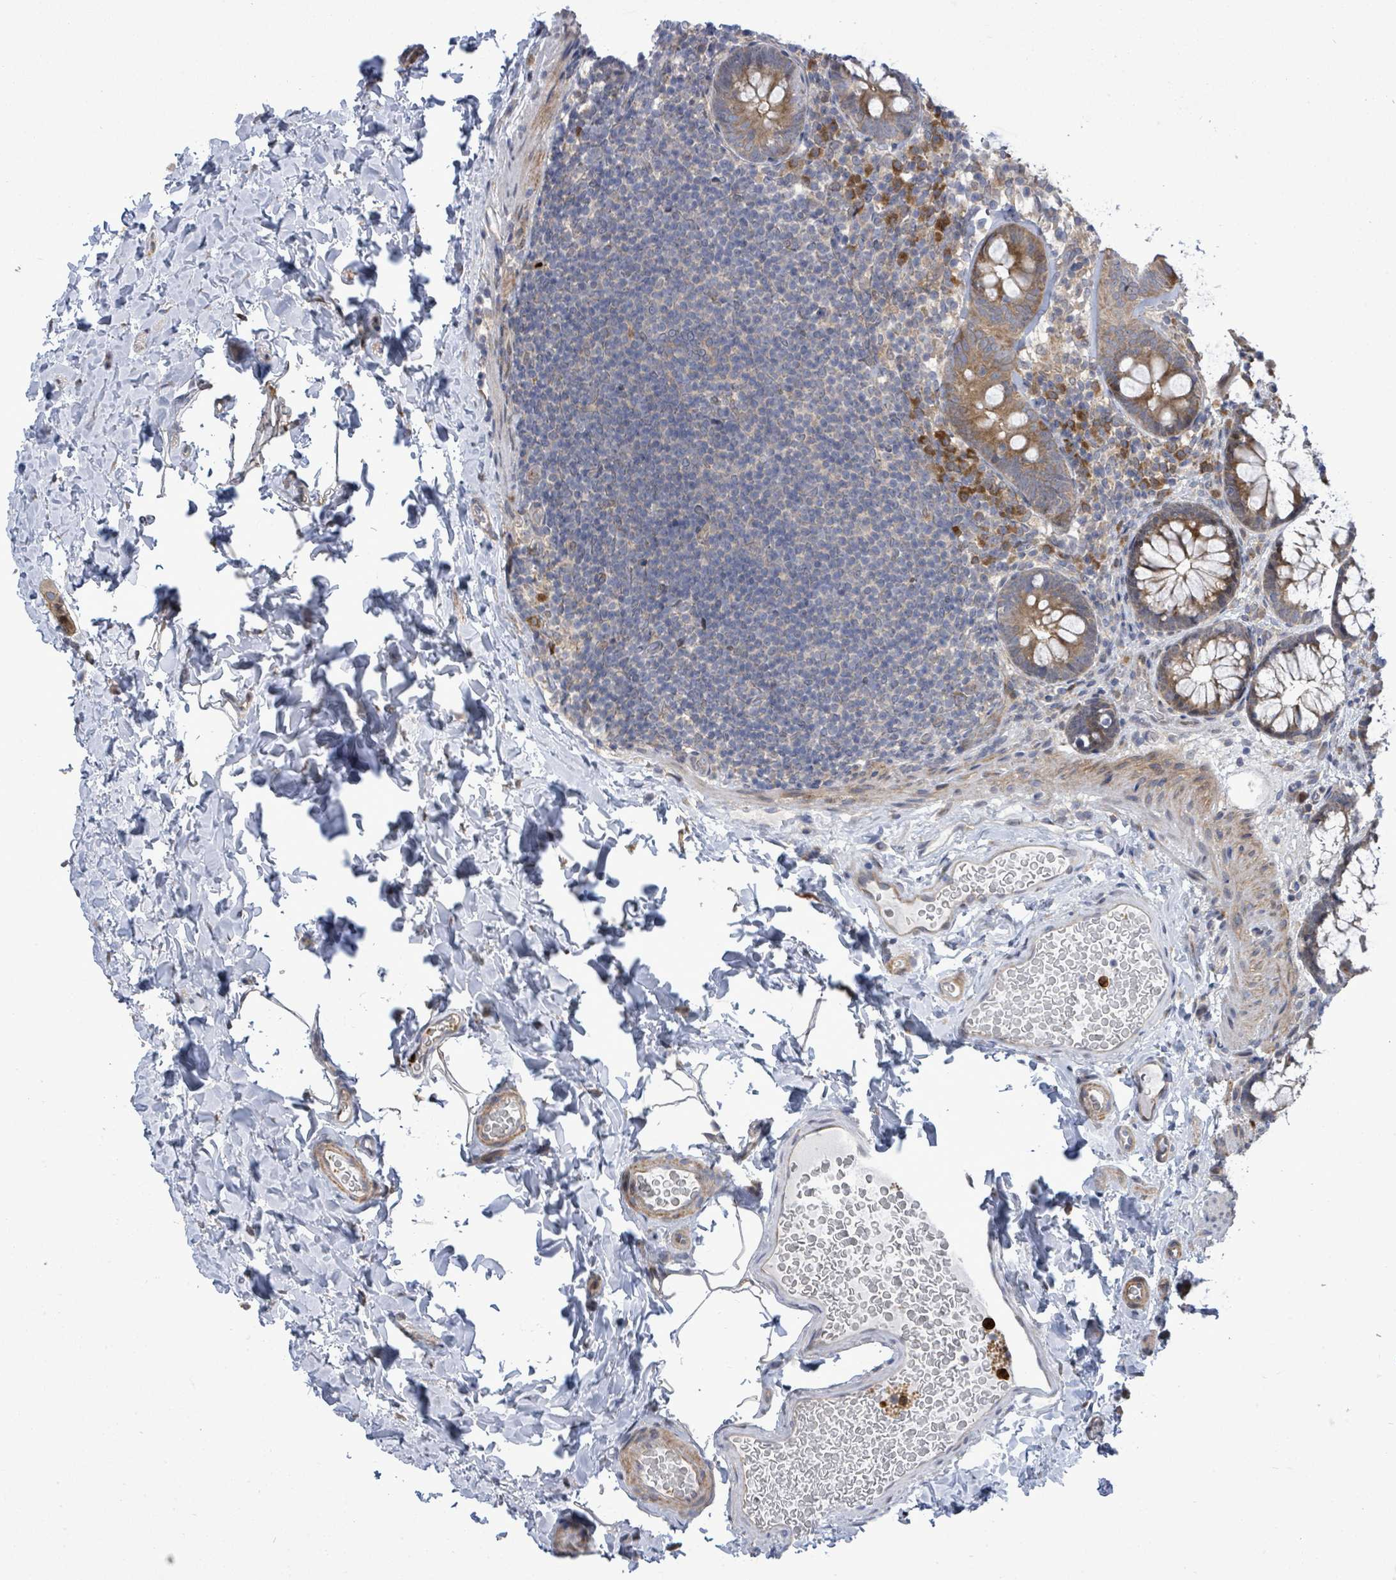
{"staining": {"intensity": "moderate", "quantity": ">75%", "location": "cytoplasmic/membranous"}, "tissue": "colon", "cell_type": "Endothelial cells", "image_type": "normal", "snomed": [{"axis": "morphology", "description": "Normal tissue, NOS"}, {"axis": "topography", "description": "Colon"}], "caption": "An IHC photomicrograph of normal tissue is shown. Protein staining in brown labels moderate cytoplasmic/membranous positivity in colon within endothelial cells. (IHC, brightfield microscopy, high magnification).", "gene": "SAR1A", "patient": {"sex": "male", "age": 46}}